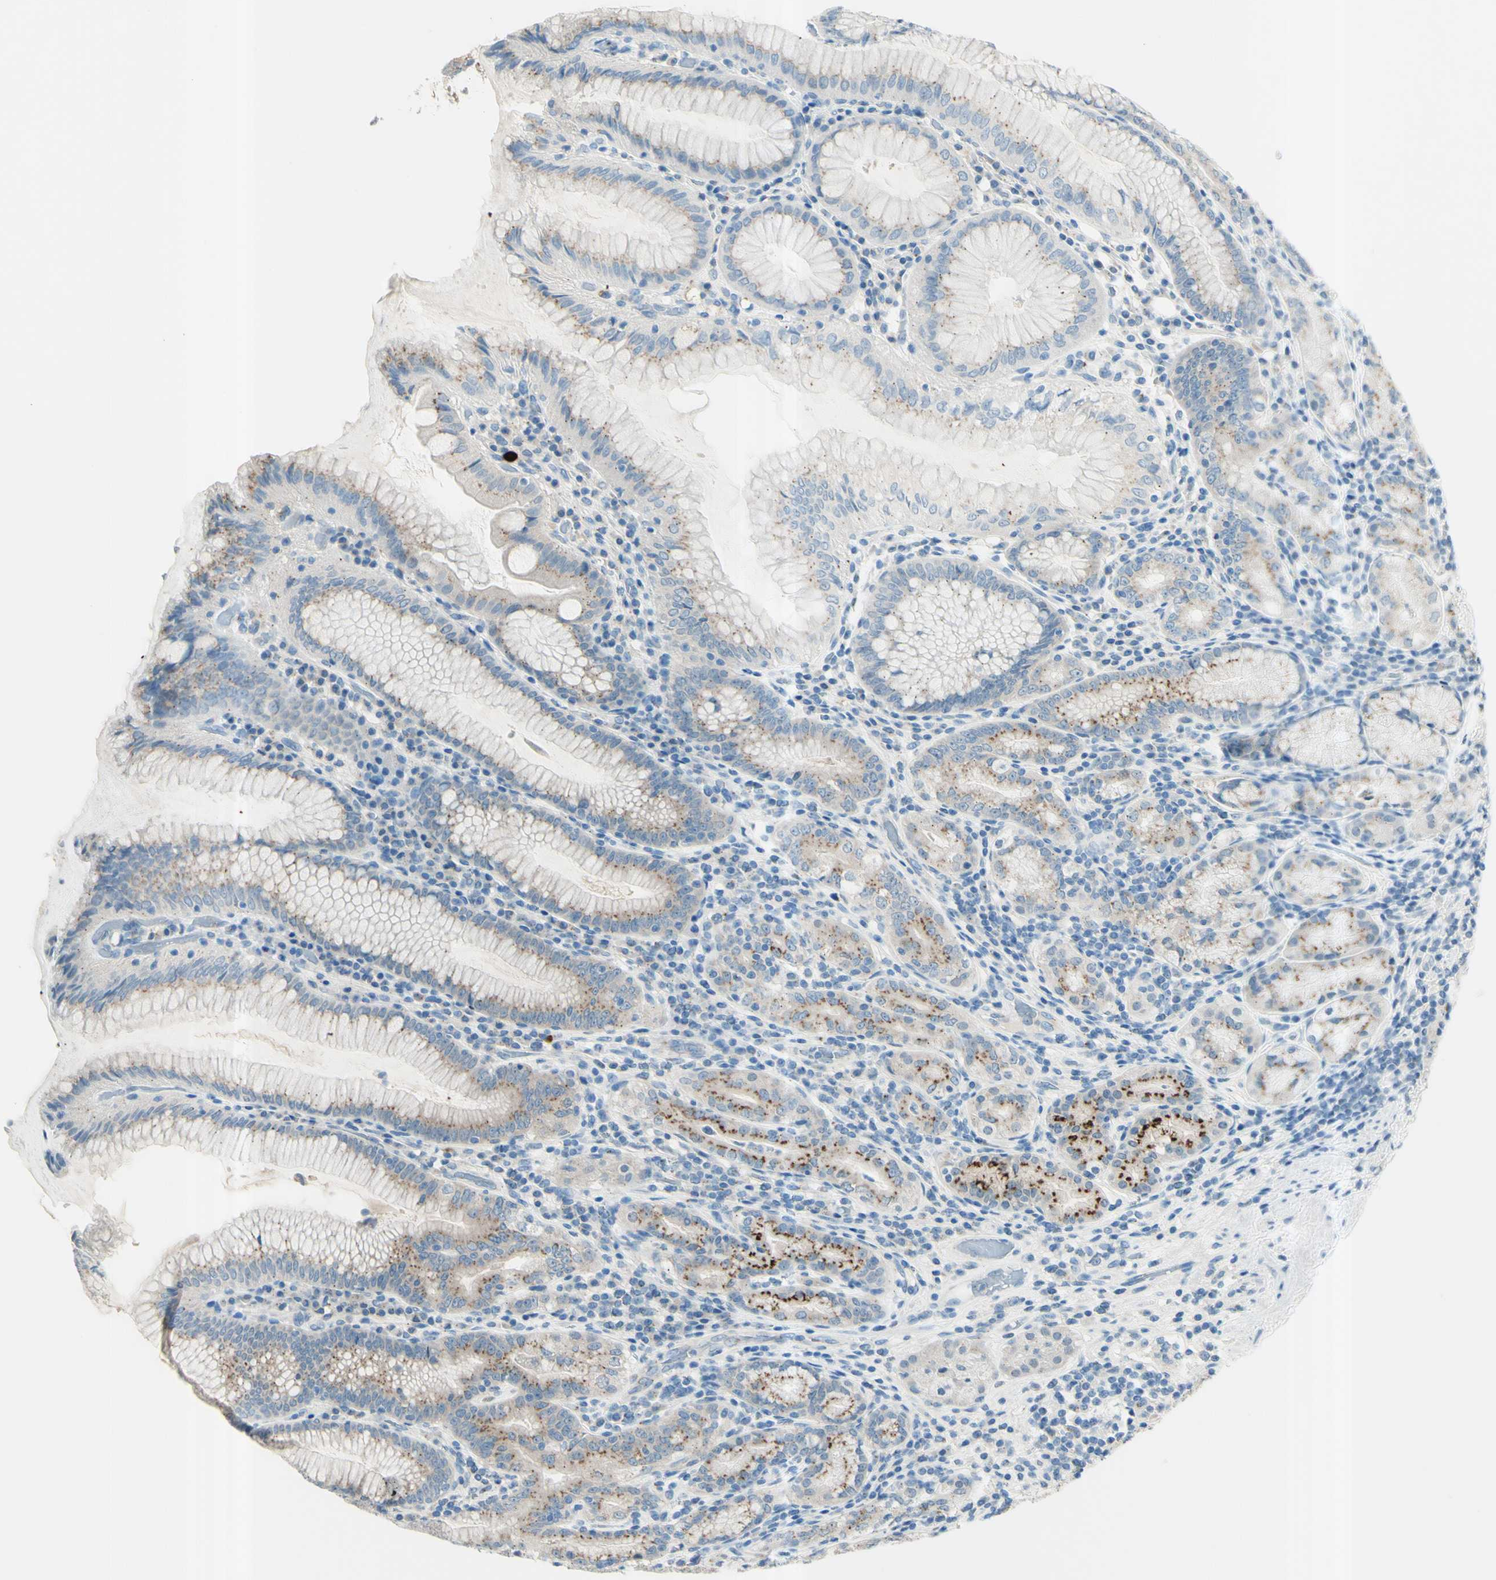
{"staining": {"intensity": "strong", "quantity": "25%-75%", "location": "cytoplasmic/membranous"}, "tissue": "stomach", "cell_type": "Glandular cells", "image_type": "normal", "snomed": [{"axis": "morphology", "description": "Normal tissue, NOS"}, {"axis": "topography", "description": "Stomach, lower"}], "caption": "Protein staining reveals strong cytoplasmic/membranous positivity in about 25%-75% of glandular cells in unremarkable stomach. (Brightfield microscopy of DAB IHC at high magnification).", "gene": "B4GALT1", "patient": {"sex": "female", "age": 76}}